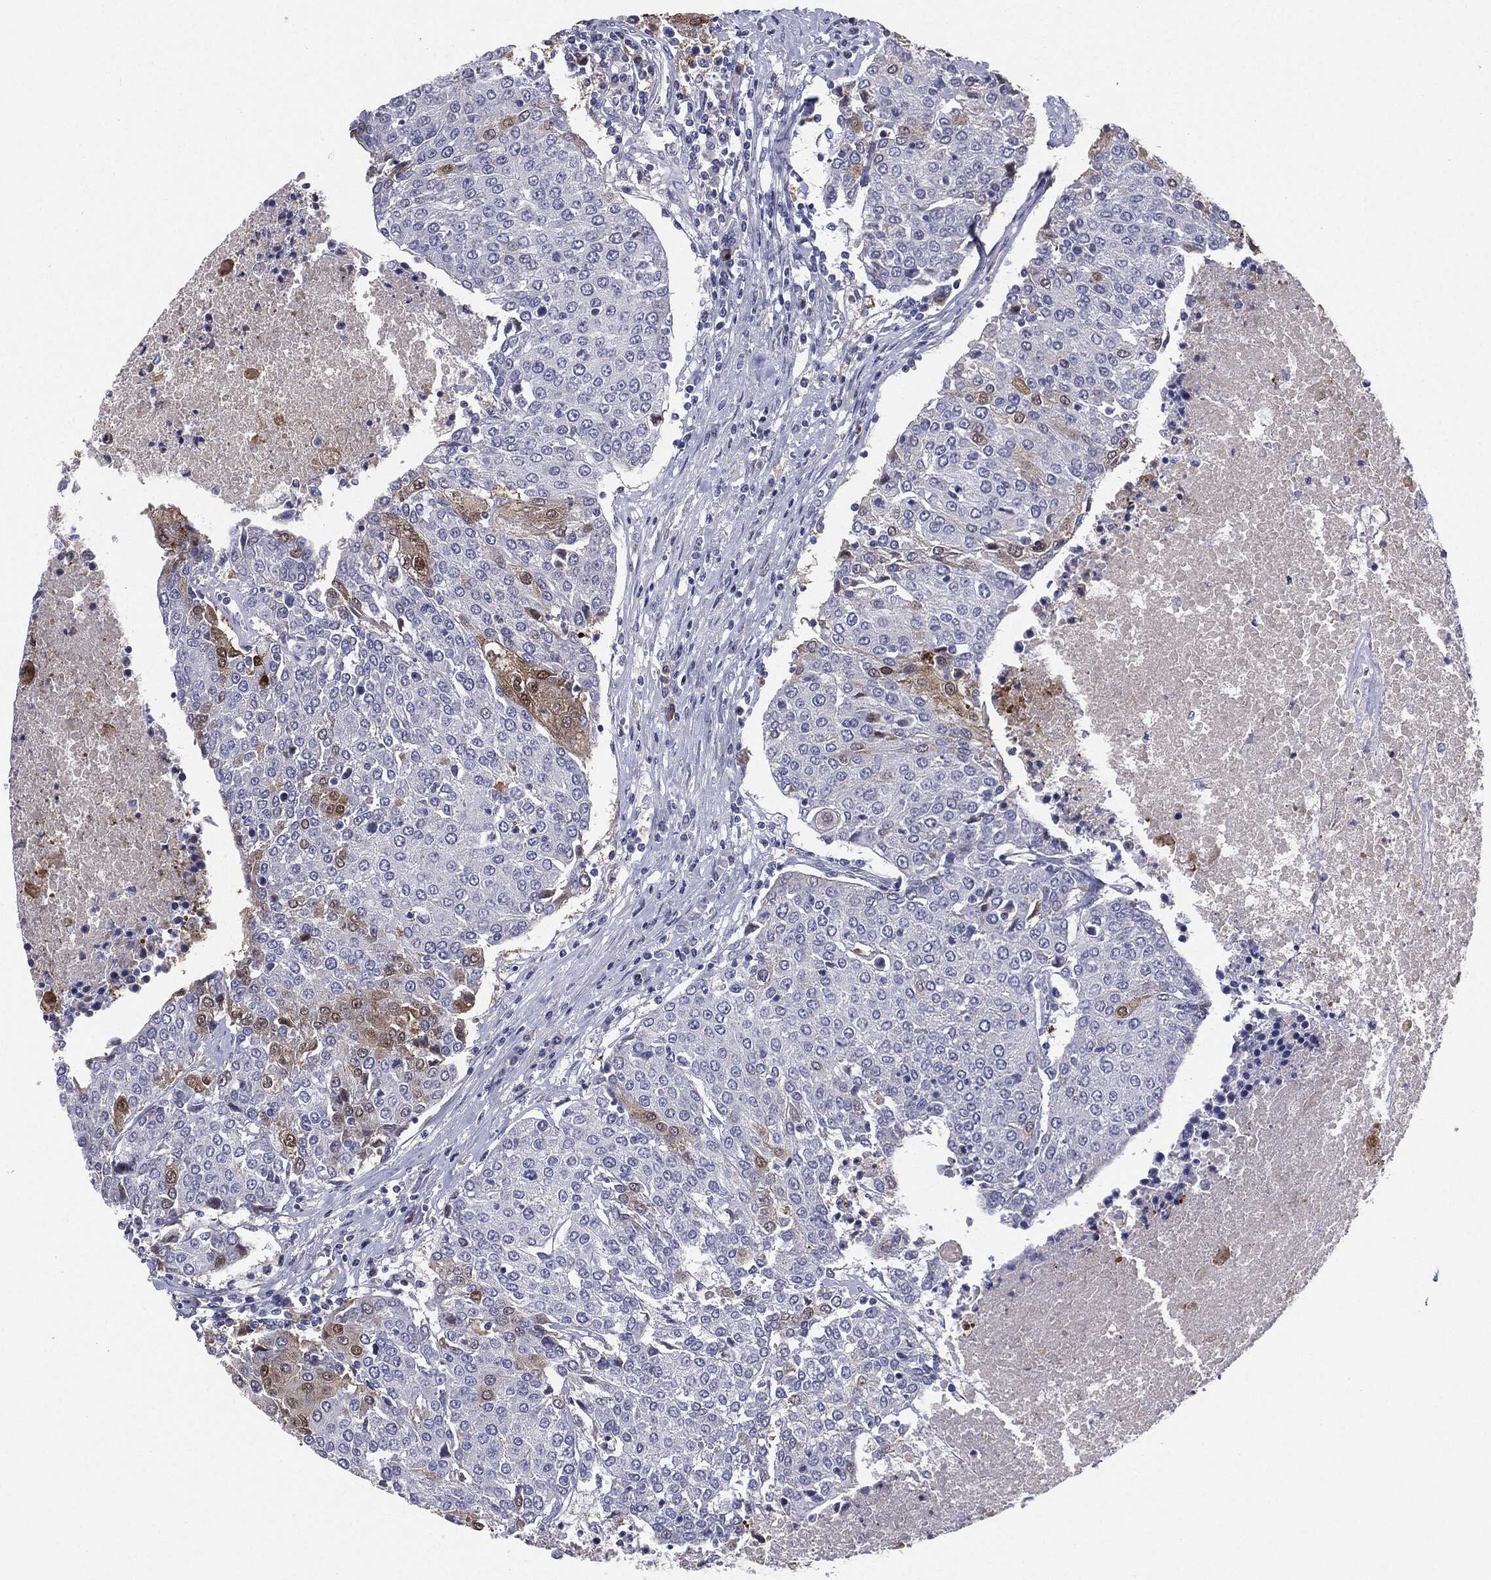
{"staining": {"intensity": "moderate", "quantity": "<25%", "location": "cytoplasmic/membranous,nuclear"}, "tissue": "urothelial cancer", "cell_type": "Tumor cells", "image_type": "cancer", "snomed": [{"axis": "morphology", "description": "Urothelial carcinoma, High grade"}, {"axis": "topography", "description": "Urinary bladder"}], "caption": "Immunohistochemical staining of urothelial carcinoma (high-grade) reveals low levels of moderate cytoplasmic/membranous and nuclear positivity in about <25% of tumor cells. The staining is performed using DAB (3,3'-diaminobenzidine) brown chromogen to label protein expression. The nuclei are counter-stained blue using hematoxylin.", "gene": "SERPINB4", "patient": {"sex": "female", "age": 85}}